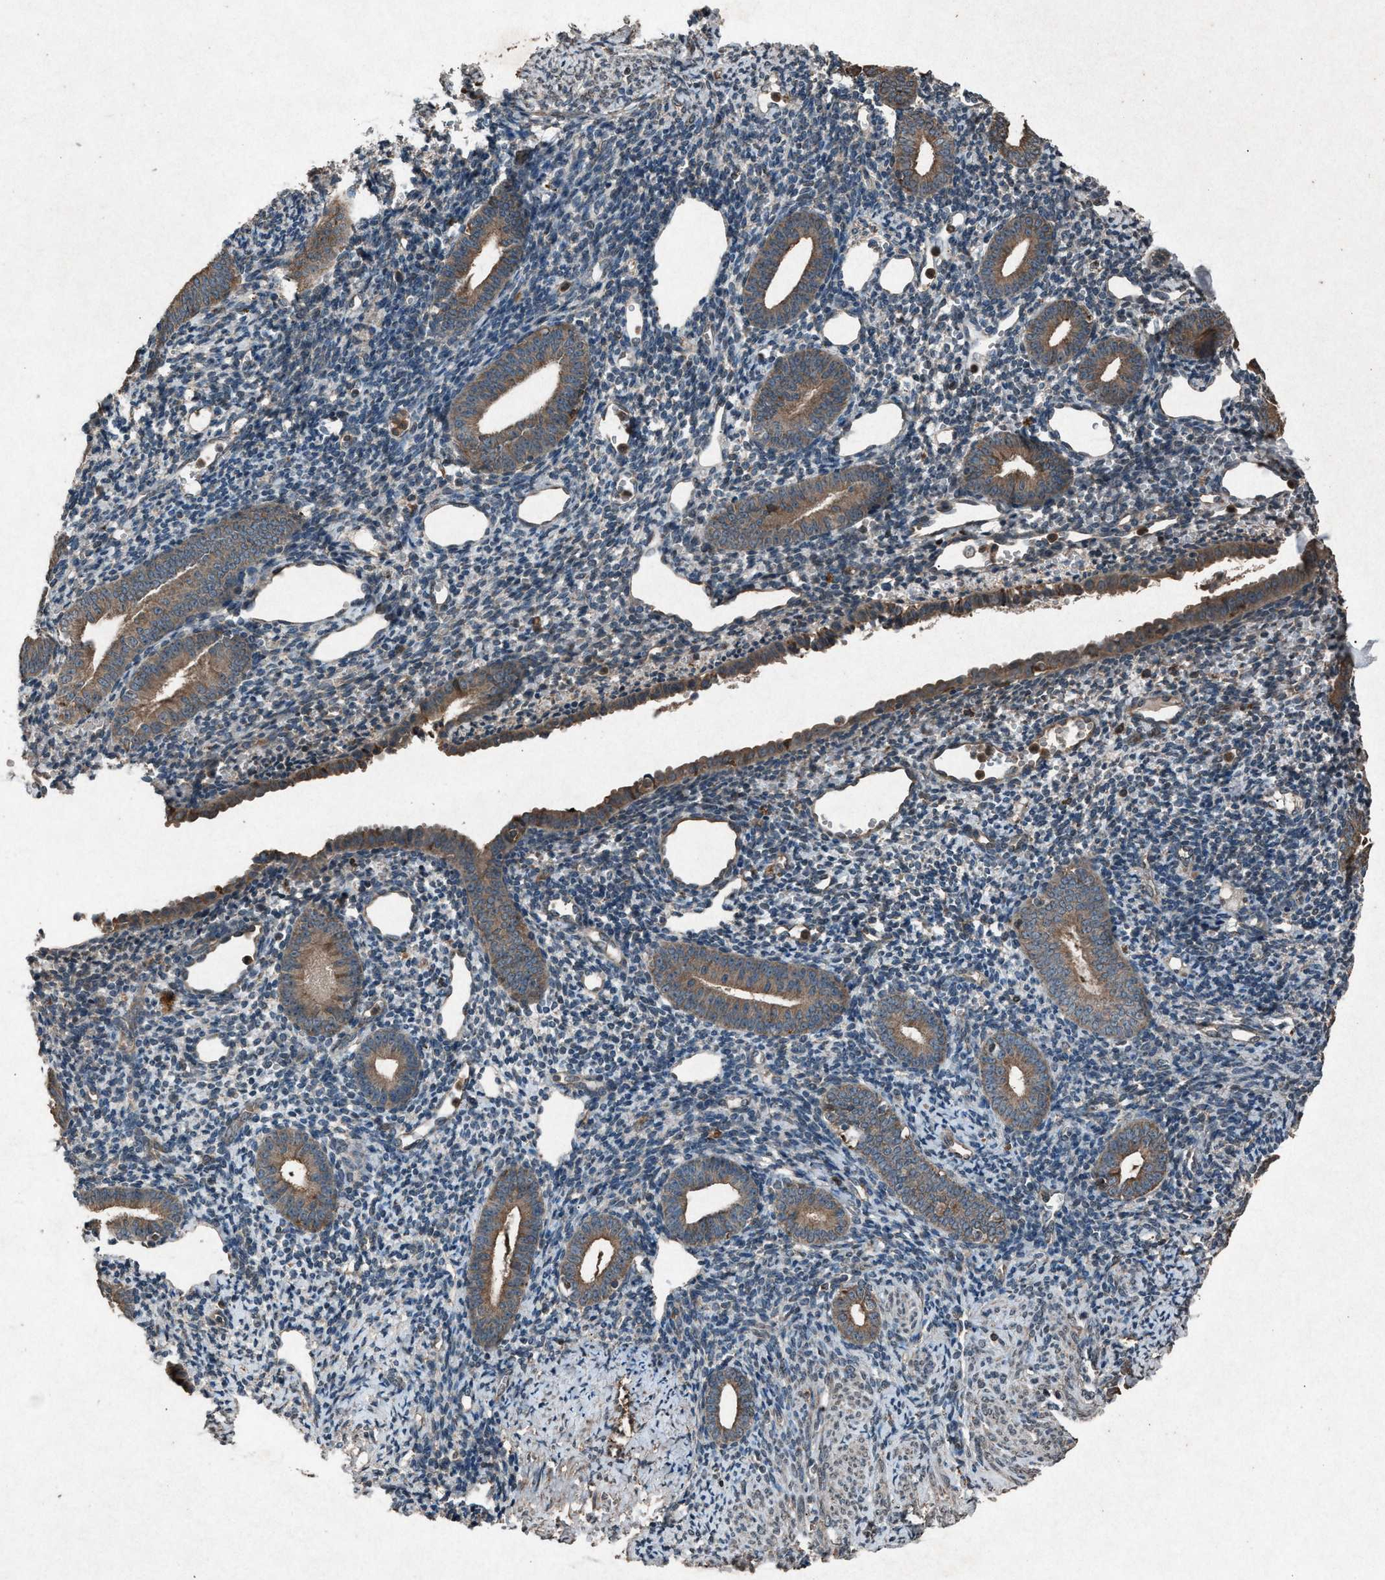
{"staining": {"intensity": "weak", "quantity": "25%-75%", "location": "cytoplasmic/membranous"}, "tissue": "endometrium", "cell_type": "Cells in endometrial stroma", "image_type": "normal", "snomed": [{"axis": "morphology", "description": "Normal tissue, NOS"}, {"axis": "topography", "description": "Endometrium"}], "caption": "Protein staining by immunohistochemistry (IHC) reveals weak cytoplasmic/membranous positivity in about 25%-75% of cells in endometrial stroma in normal endometrium.", "gene": "CALR", "patient": {"sex": "female", "age": 50}}